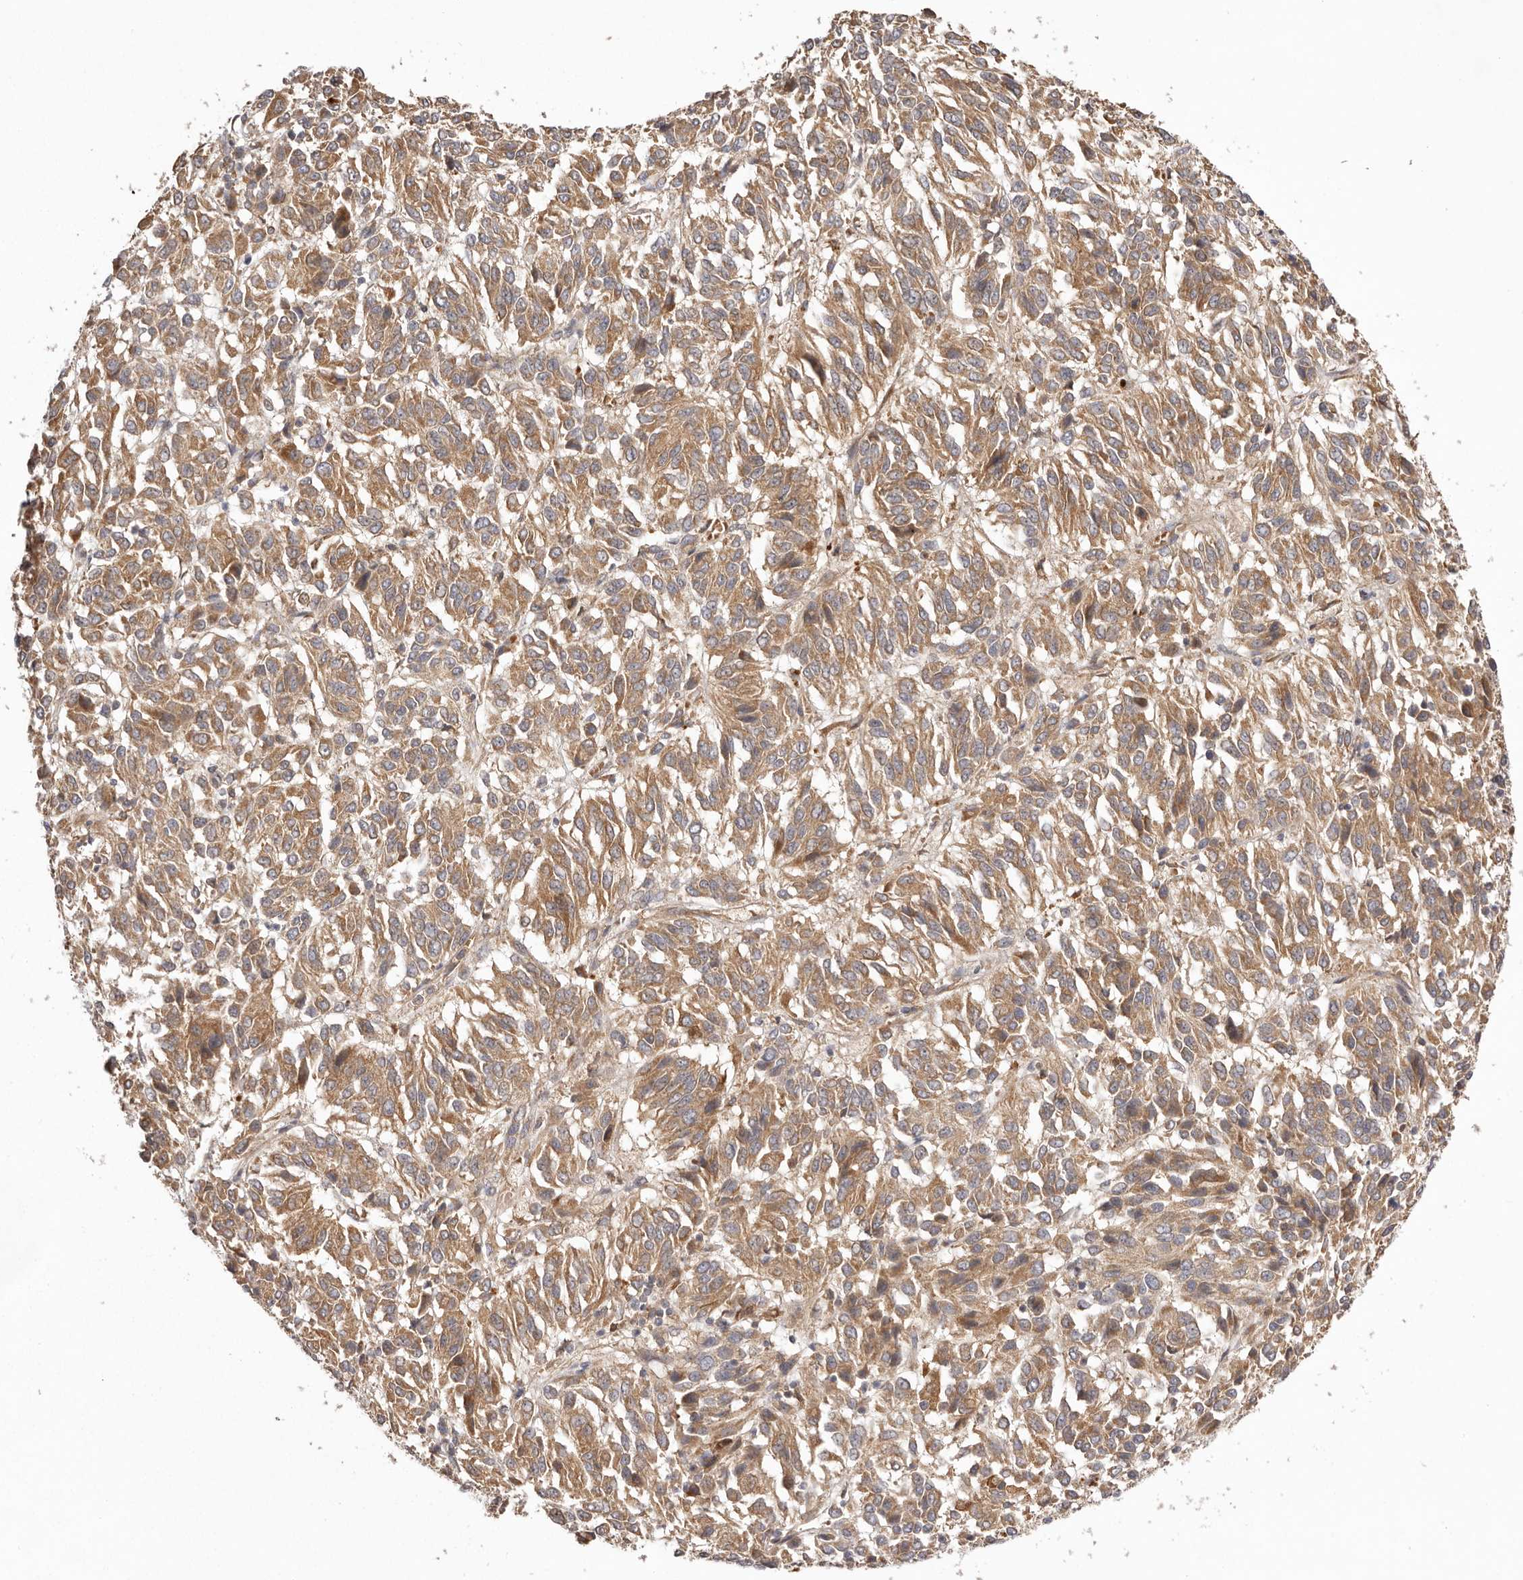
{"staining": {"intensity": "moderate", "quantity": ">75%", "location": "cytoplasmic/membranous"}, "tissue": "melanoma", "cell_type": "Tumor cells", "image_type": "cancer", "snomed": [{"axis": "morphology", "description": "Malignant melanoma, Metastatic site"}, {"axis": "topography", "description": "Lung"}], "caption": "Immunohistochemical staining of human malignant melanoma (metastatic site) shows moderate cytoplasmic/membranous protein staining in about >75% of tumor cells.", "gene": "UBR2", "patient": {"sex": "male", "age": 64}}